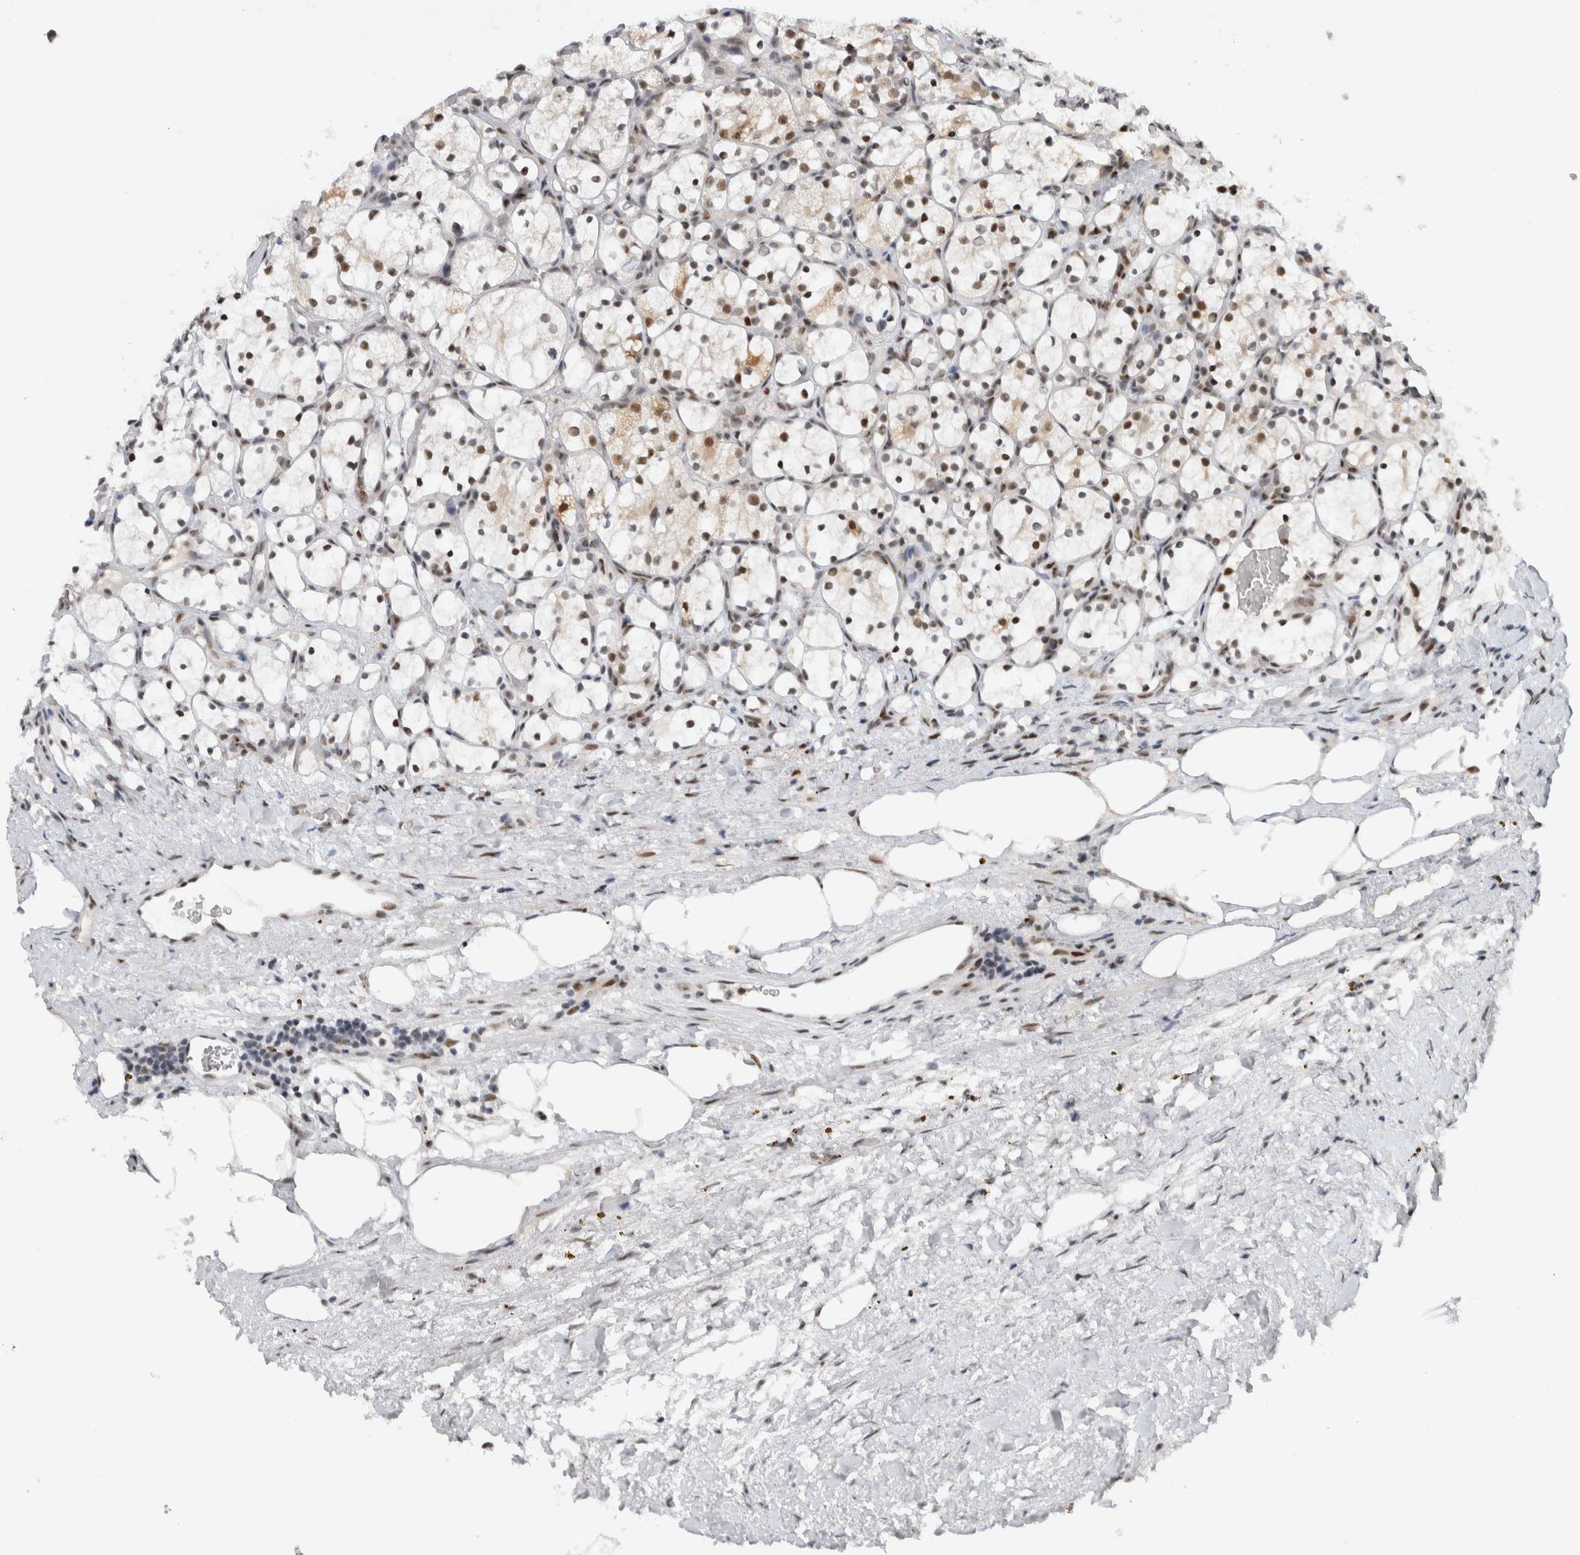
{"staining": {"intensity": "moderate", "quantity": "25%-75%", "location": "nuclear"}, "tissue": "renal cancer", "cell_type": "Tumor cells", "image_type": "cancer", "snomed": [{"axis": "morphology", "description": "Adenocarcinoma, NOS"}, {"axis": "topography", "description": "Kidney"}], "caption": "Immunohistochemistry (IHC) micrograph of neoplastic tissue: adenocarcinoma (renal) stained using immunohistochemistry exhibits medium levels of moderate protein expression localized specifically in the nuclear of tumor cells, appearing as a nuclear brown color.", "gene": "HESX1", "patient": {"sex": "female", "age": 69}}